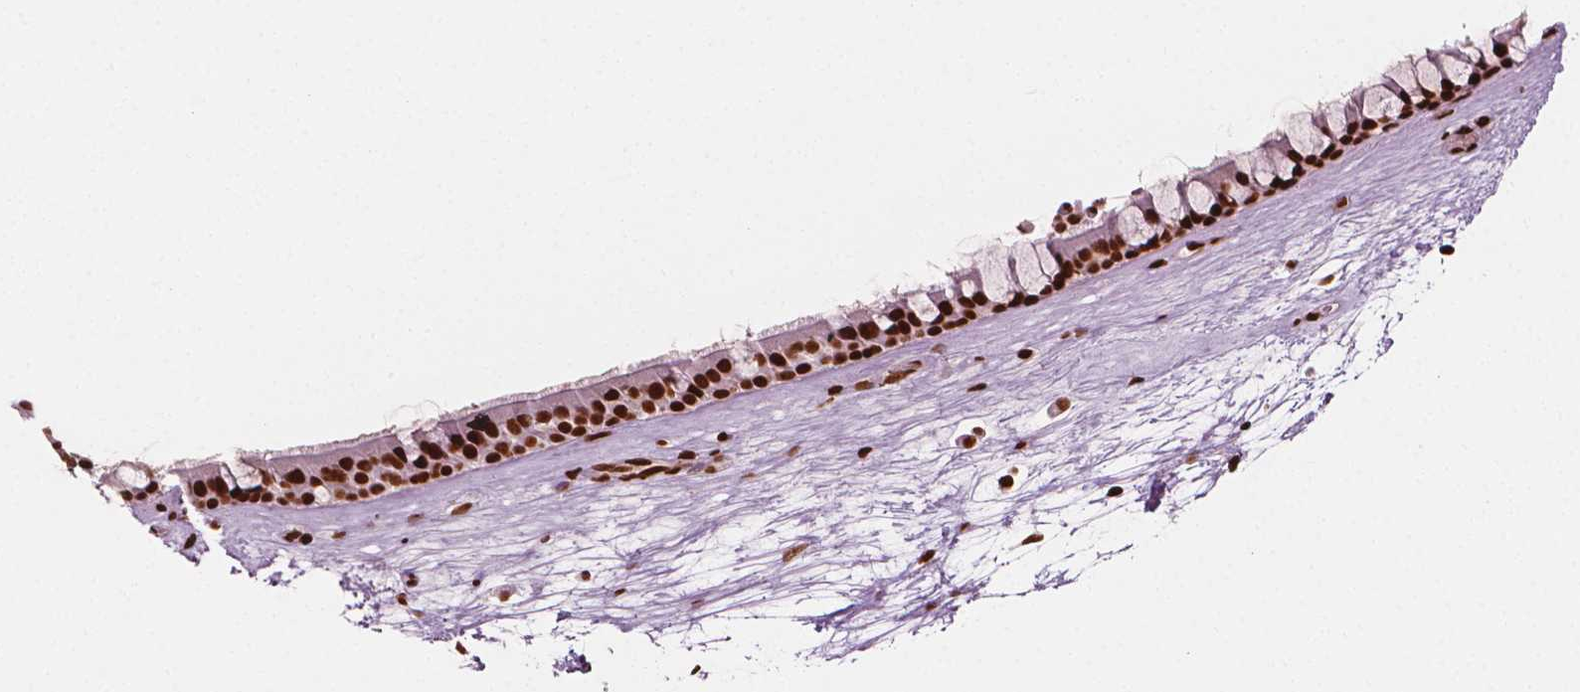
{"staining": {"intensity": "strong", "quantity": ">75%", "location": "nuclear"}, "tissue": "nasopharynx", "cell_type": "Respiratory epithelial cells", "image_type": "normal", "snomed": [{"axis": "morphology", "description": "Normal tissue, NOS"}, {"axis": "topography", "description": "Nasopharynx"}], "caption": "Immunohistochemistry staining of normal nasopharynx, which exhibits high levels of strong nuclear staining in approximately >75% of respiratory epithelial cells indicating strong nuclear protein staining. The staining was performed using DAB (brown) for protein detection and nuclei were counterstained in hematoxylin (blue).", "gene": "CTCF", "patient": {"sex": "male", "age": 68}}